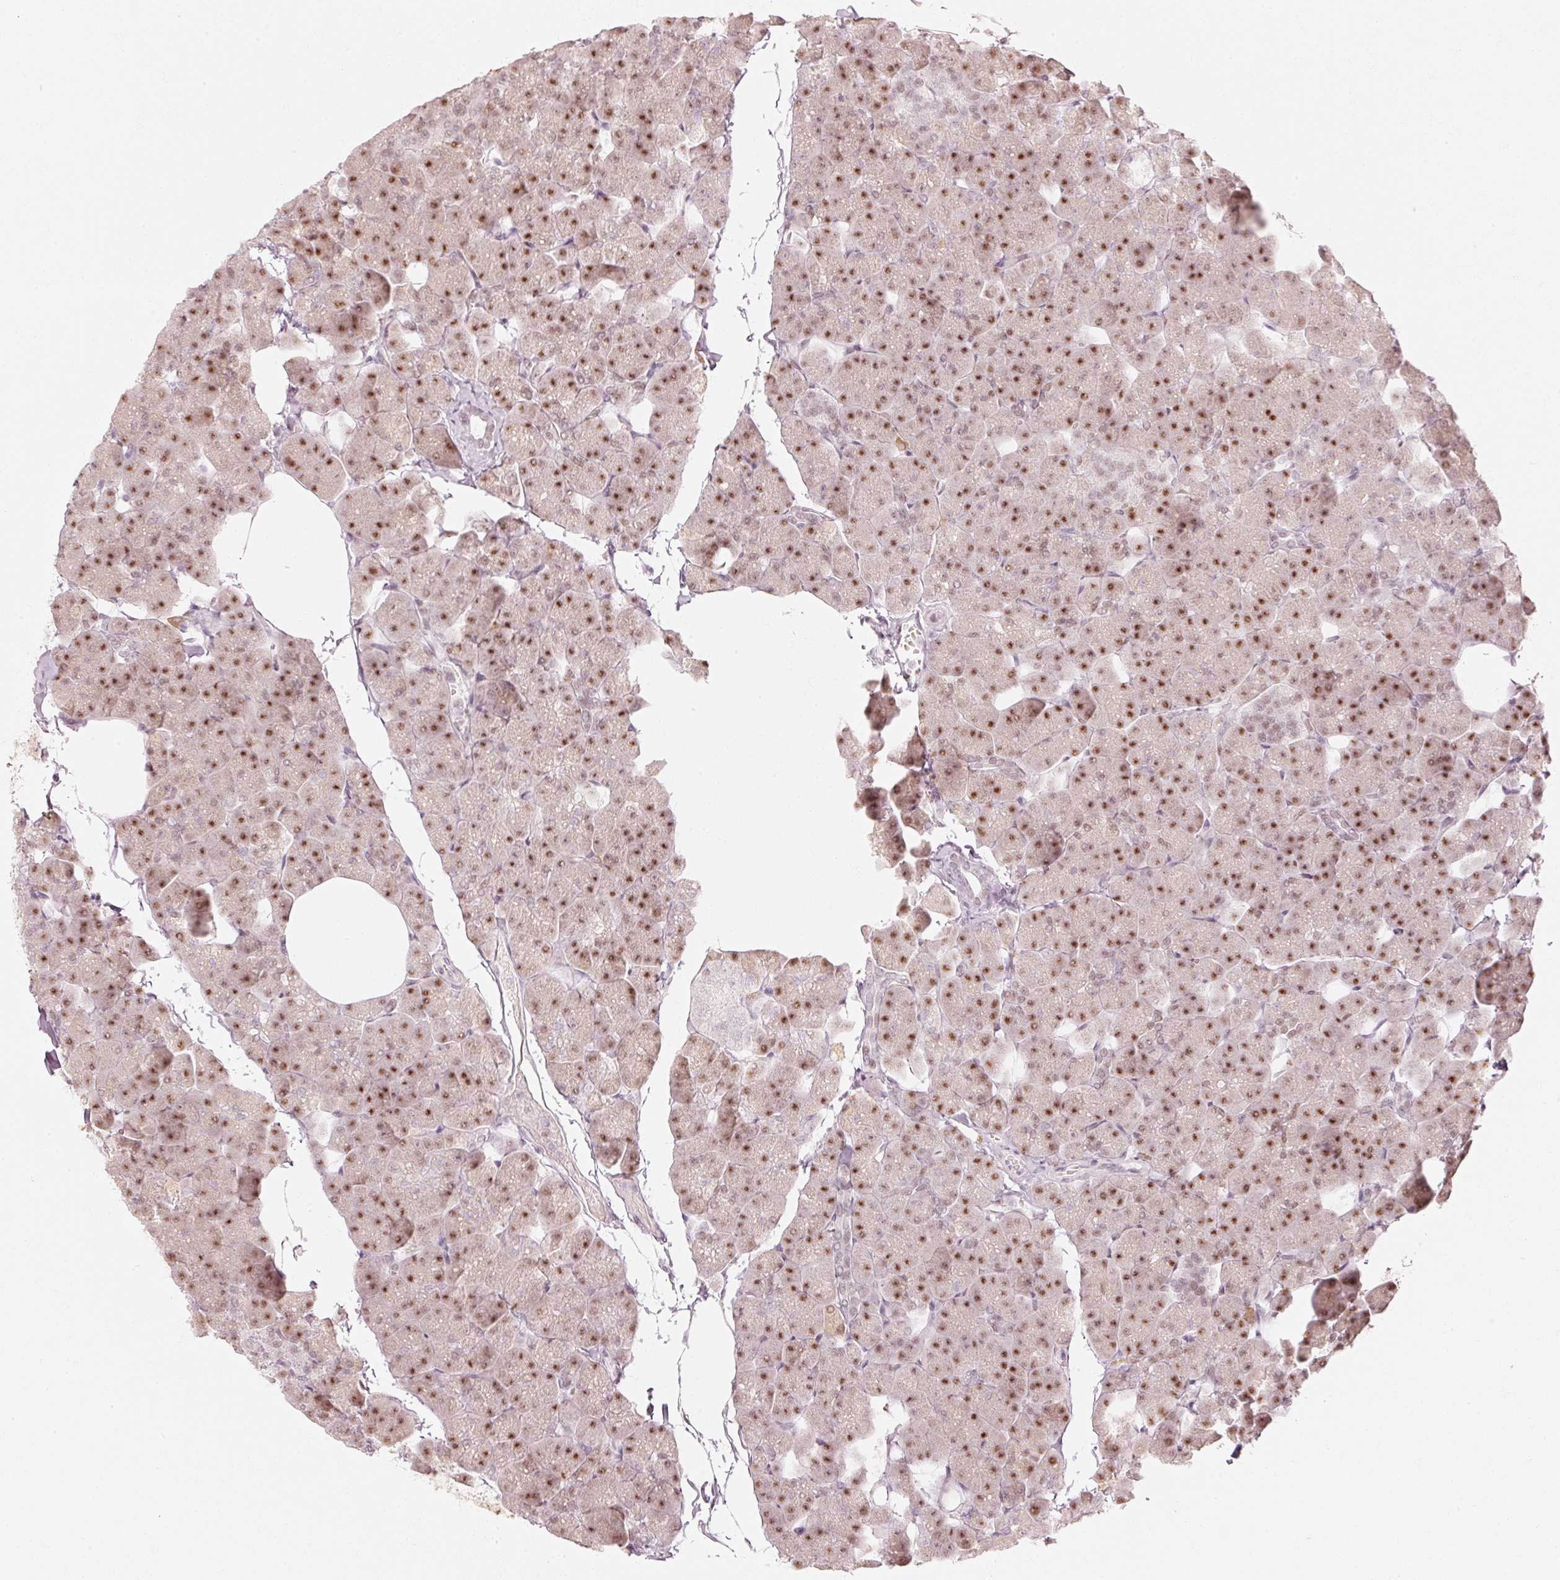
{"staining": {"intensity": "moderate", "quantity": ">75%", "location": "nuclear"}, "tissue": "pancreas", "cell_type": "Exocrine glandular cells", "image_type": "normal", "snomed": [{"axis": "morphology", "description": "Normal tissue, NOS"}, {"axis": "topography", "description": "Pancreas"}], "caption": "This photomicrograph displays normal pancreas stained with IHC to label a protein in brown. The nuclear of exocrine glandular cells show moderate positivity for the protein. Nuclei are counter-stained blue.", "gene": "PPP1R10", "patient": {"sex": "male", "age": 35}}